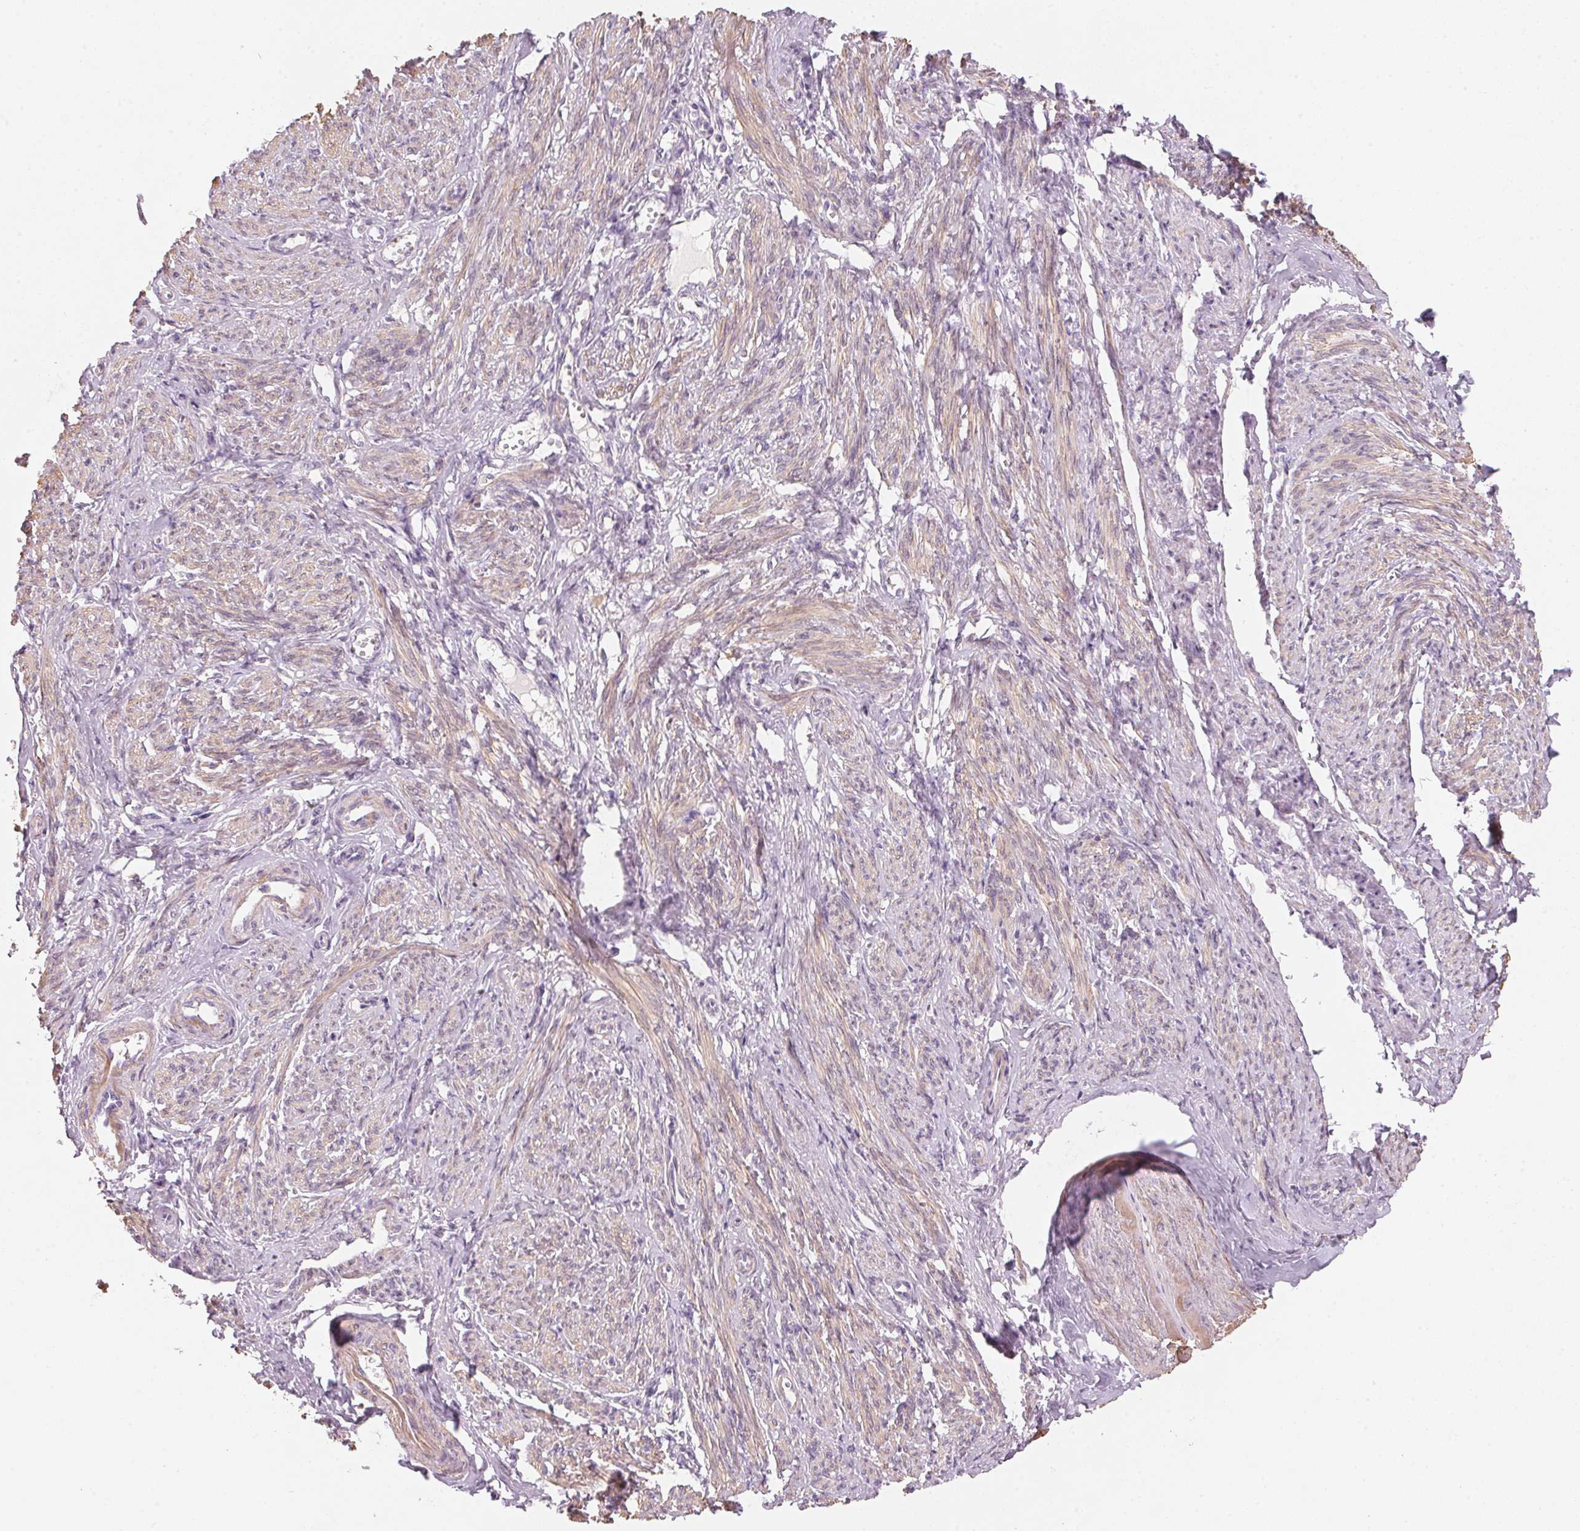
{"staining": {"intensity": "weak", "quantity": "25%-75%", "location": "cytoplasmic/membranous"}, "tissue": "smooth muscle", "cell_type": "Smooth muscle cells", "image_type": "normal", "snomed": [{"axis": "morphology", "description": "Normal tissue, NOS"}, {"axis": "topography", "description": "Smooth muscle"}], "caption": "Normal smooth muscle was stained to show a protein in brown. There is low levels of weak cytoplasmic/membranous positivity in approximately 25%-75% of smooth muscle cells.", "gene": "DRAM2", "patient": {"sex": "female", "age": 65}}